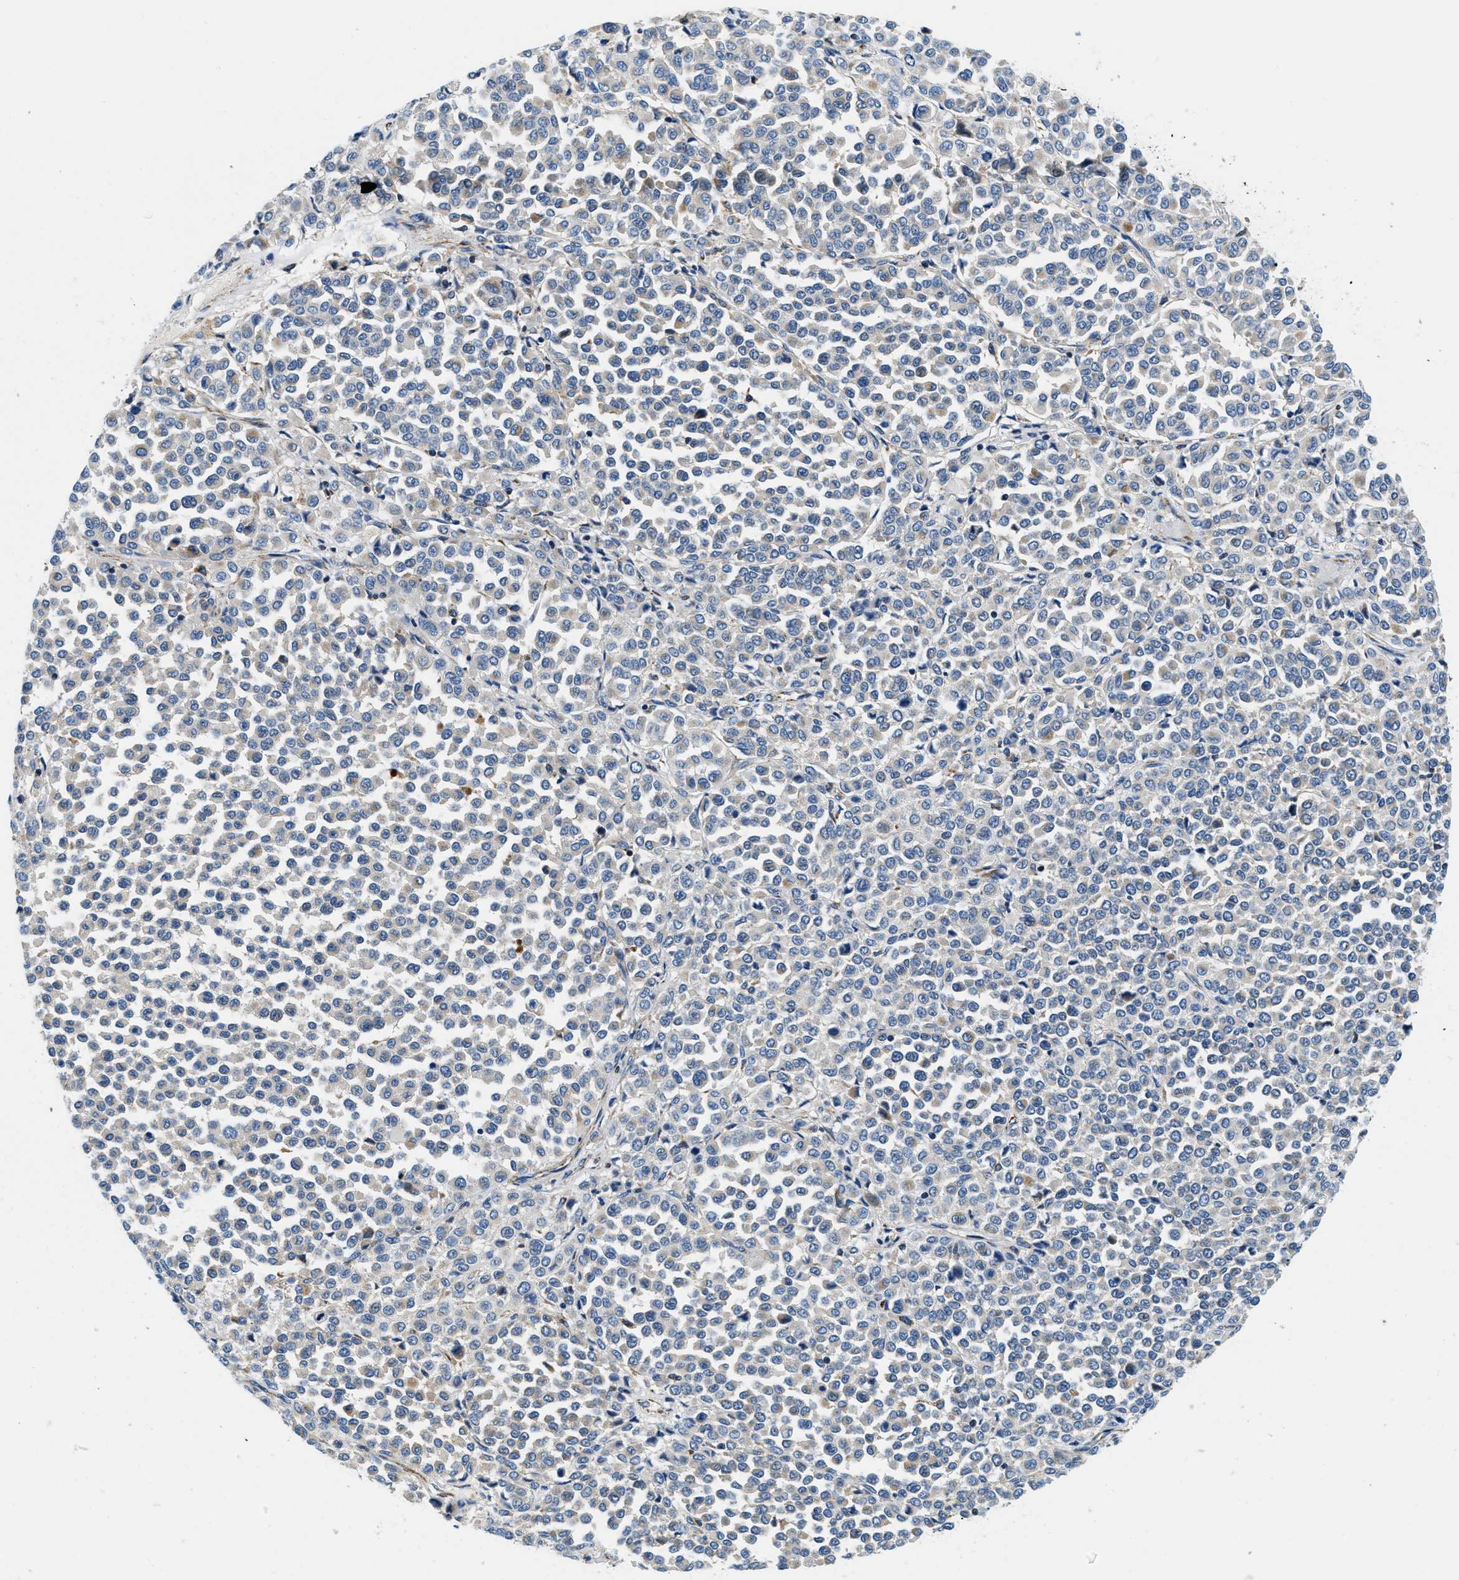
{"staining": {"intensity": "negative", "quantity": "none", "location": "none"}, "tissue": "melanoma", "cell_type": "Tumor cells", "image_type": "cancer", "snomed": [{"axis": "morphology", "description": "Malignant melanoma, Metastatic site"}, {"axis": "topography", "description": "Pancreas"}], "caption": "Immunohistochemistry image of neoplastic tissue: melanoma stained with DAB displays no significant protein positivity in tumor cells.", "gene": "SAMD4B", "patient": {"sex": "female", "age": 30}}